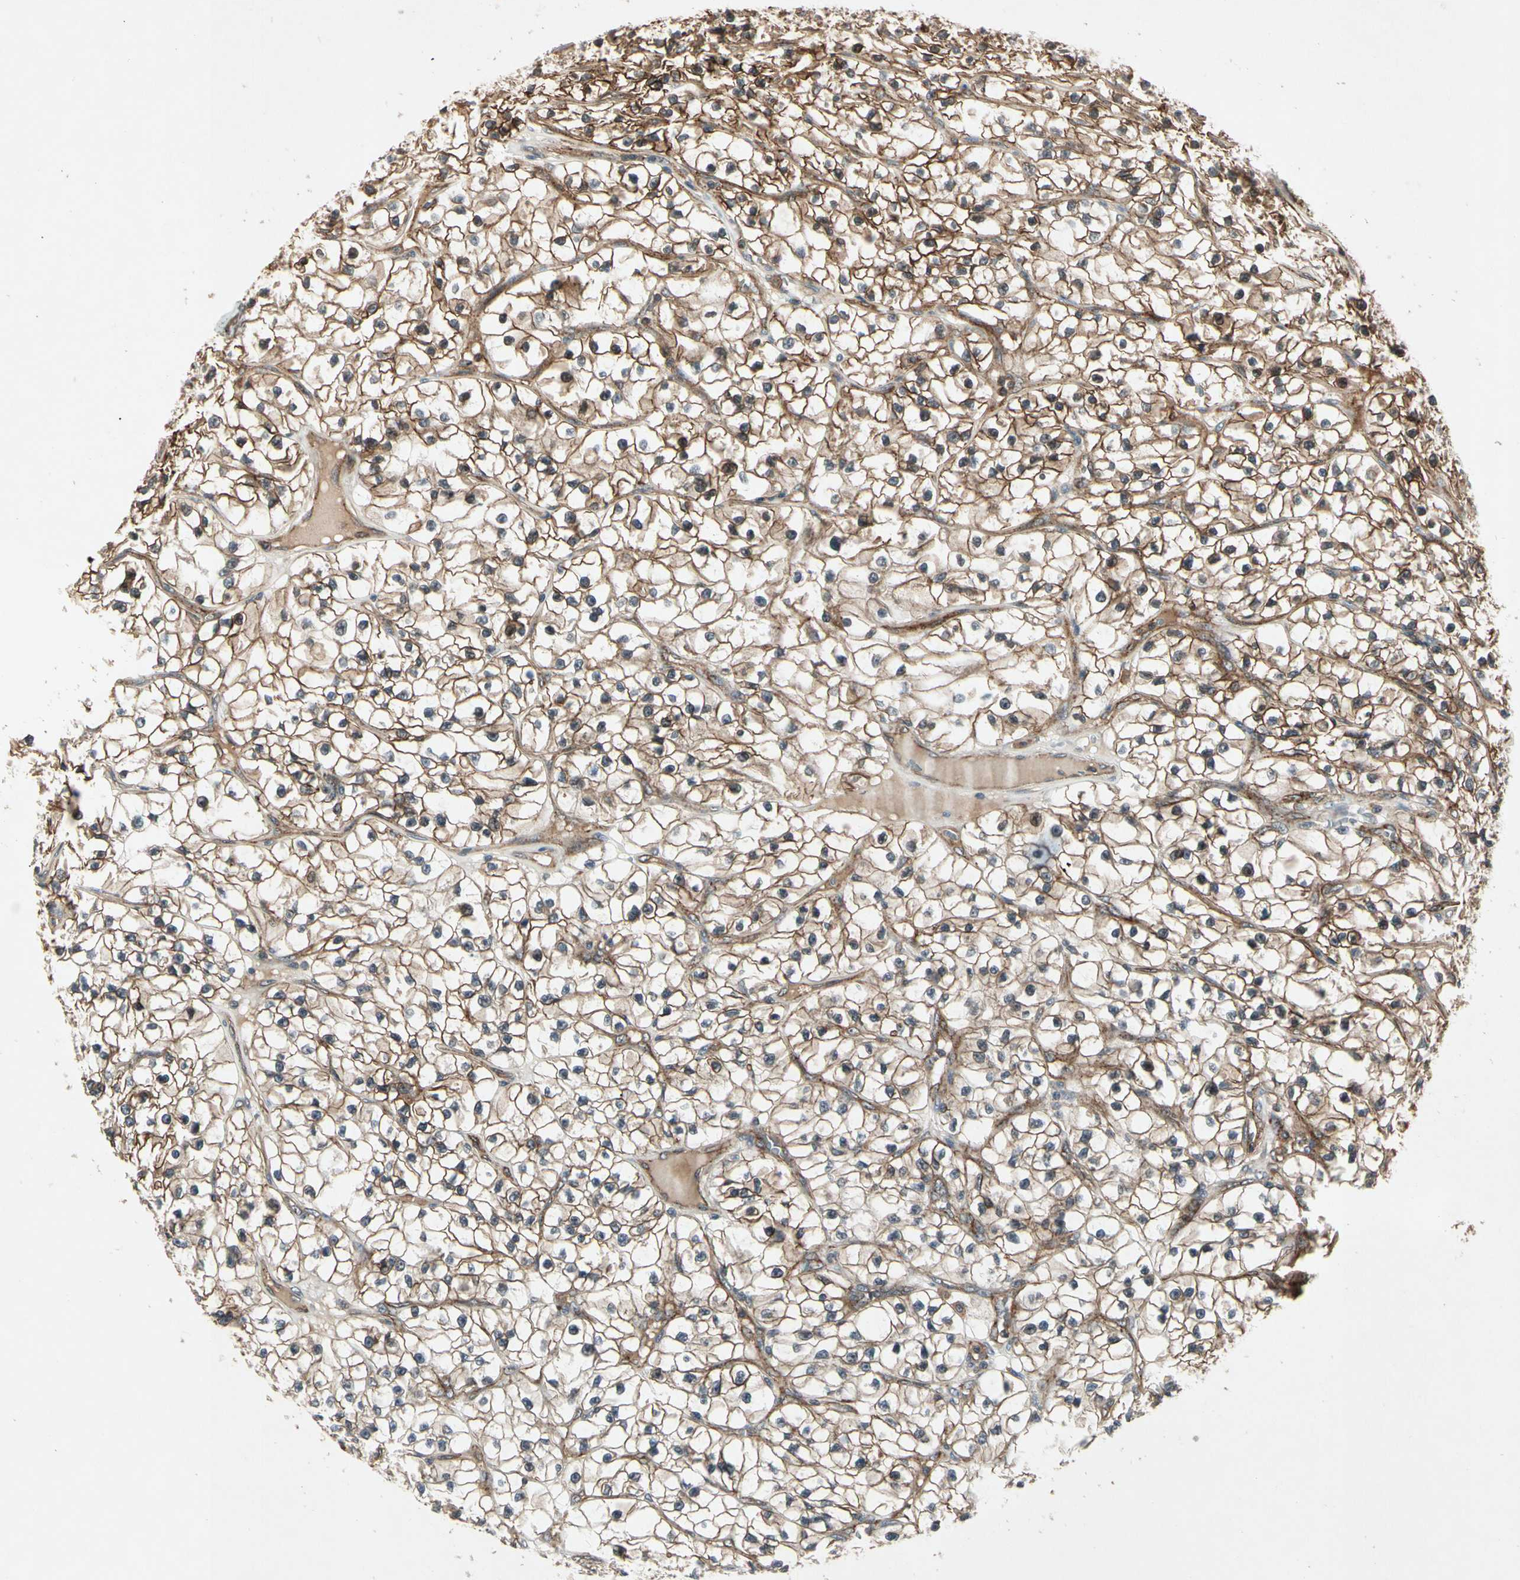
{"staining": {"intensity": "moderate", "quantity": ">75%", "location": "cytoplasmic/membranous"}, "tissue": "renal cancer", "cell_type": "Tumor cells", "image_type": "cancer", "snomed": [{"axis": "morphology", "description": "Adenocarcinoma, NOS"}, {"axis": "topography", "description": "Kidney"}], "caption": "IHC photomicrograph of renal adenocarcinoma stained for a protein (brown), which shows medium levels of moderate cytoplasmic/membranous positivity in approximately >75% of tumor cells.", "gene": "FLOT1", "patient": {"sex": "female", "age": 57}}